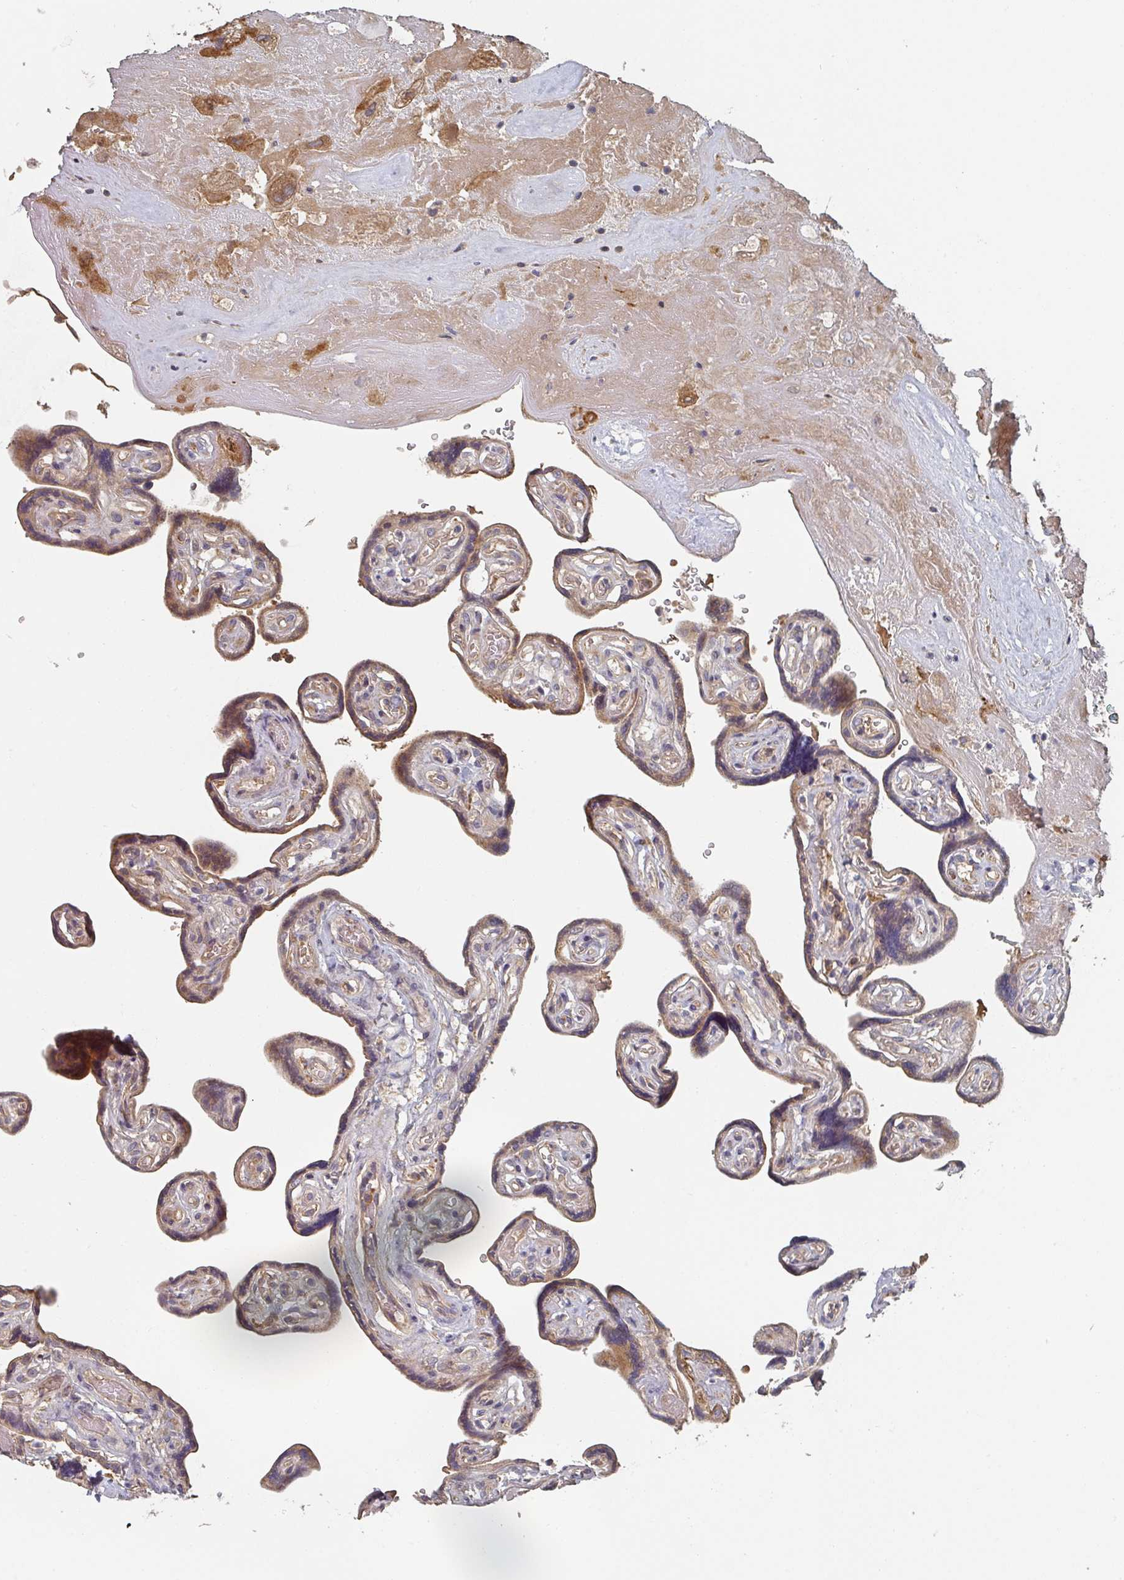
{"staining": {"intensity": "moderate", "quantity": ">75%", "location": "cytoplasmic/membranous"}, "tissue": "placenta", "cell_type": "Trophoblastic cells", "image_type": "normal", "snomed": [{"axis": "morphology", "description": "Normal tissue, NOS"}, {"axis": "topography", "description": "Placenta"}], "caption": "A high-resolution histopathology image shows IHC staining of normal placenta, which reveals moderate cytoplasmic/membranous positivity in approximately >75% of trophoblastic cells. (Stains: DAB (3,3'-diaminobenzidine) in brown, nuclei in blue, Microscopy: brightfield microscopy at high magnification).", "gene": "ENSG00000249773", "patient": {"sex": "female", "age": 32}}